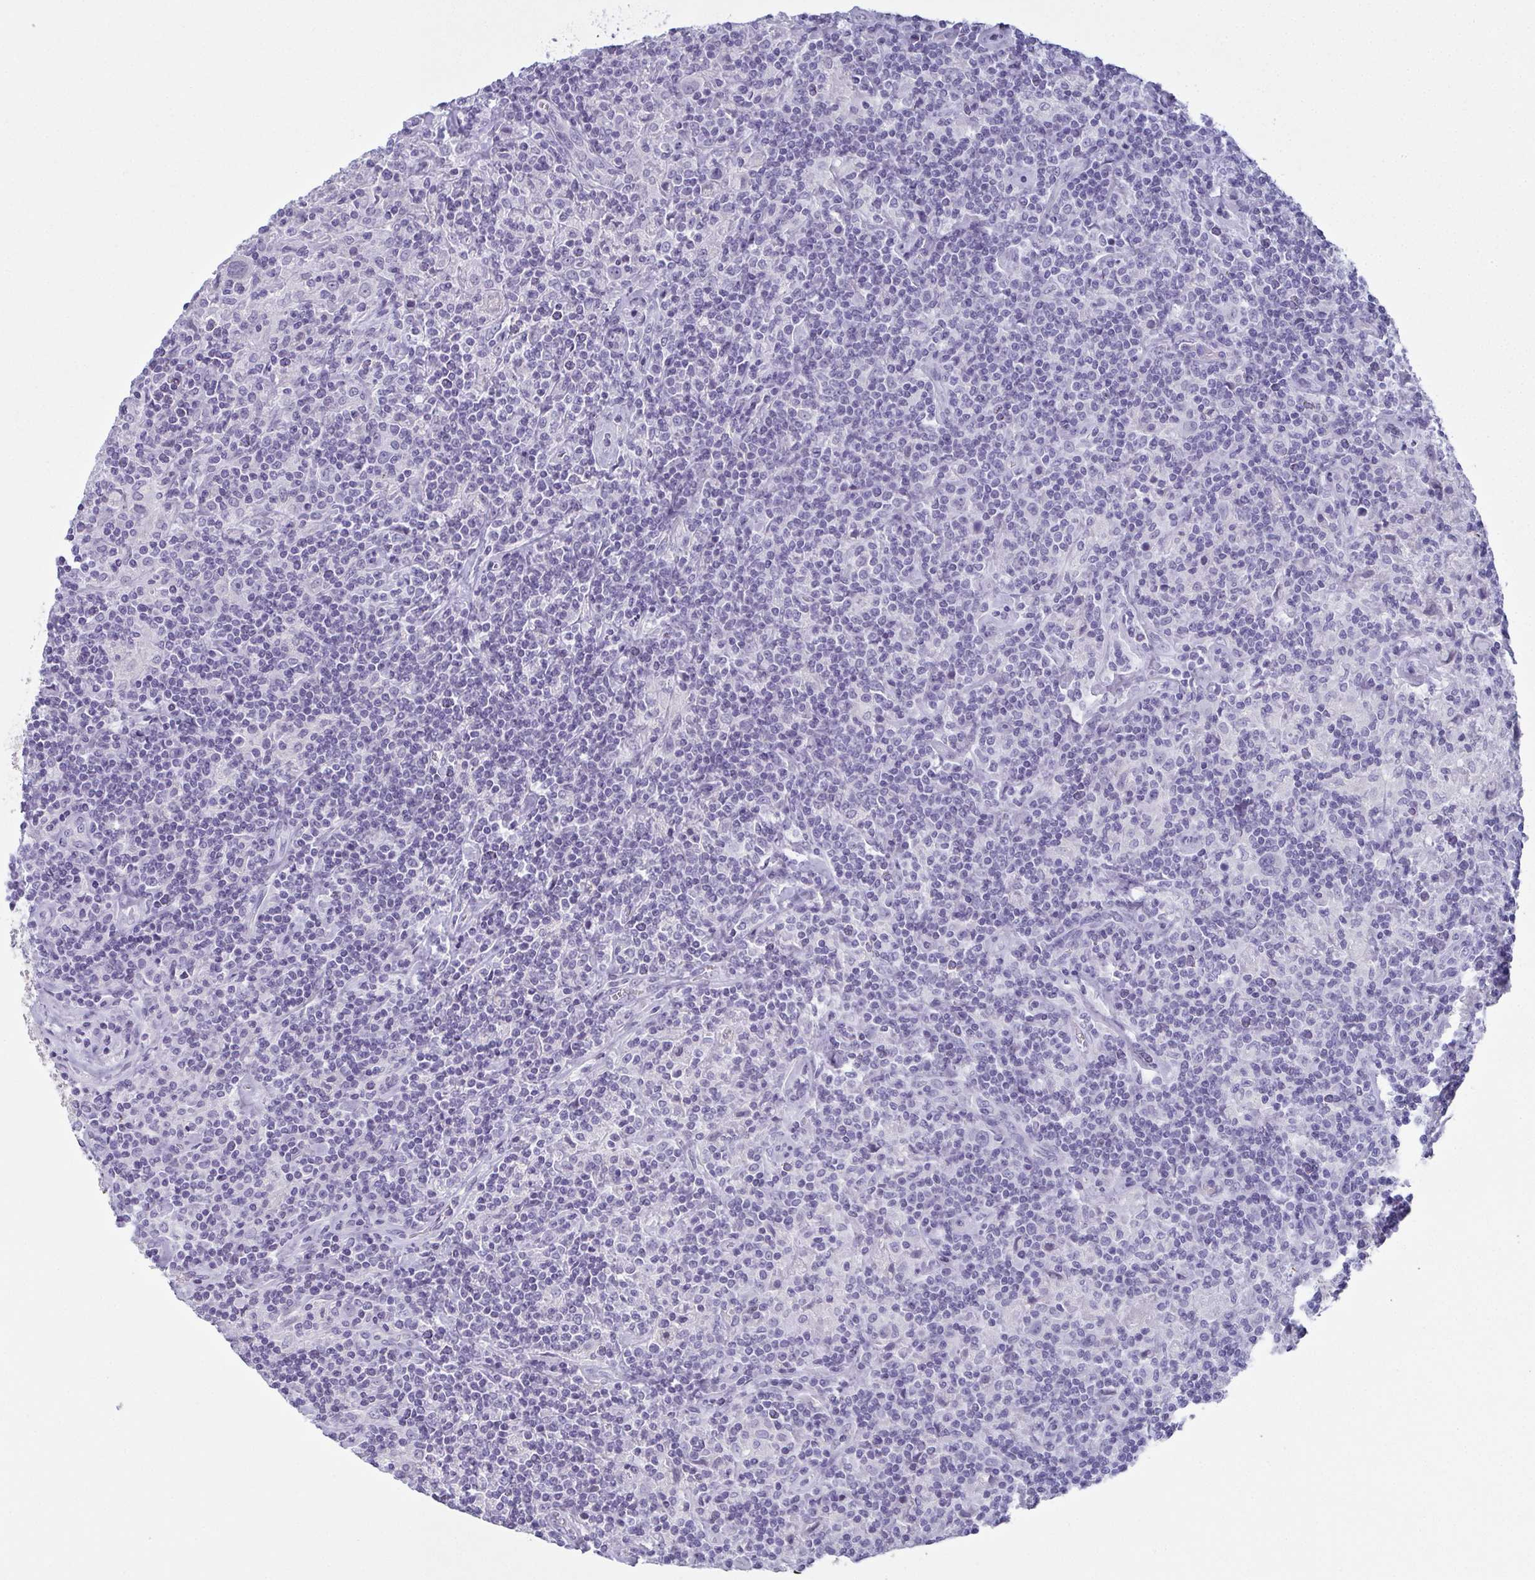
{"staining": {"intensity": "negative", "quantity": "none", "location": "none"}, "tissue": "lymphoma", "cell_type": "Tumor cells", "image_type": "cancer", "snomed": [{"axis": "morphology", "description": "Hodgkin's disease, NOS"}, {"axis": "topography", "description": "Lymph node"}], "caption": "An image of lymphoma stained for a protein reveals no brown staining in tumor cells. (DAB (3,3'-diaminobenzidine) immunohistochemistry visualized using brightfield microscopy, high magnification).", "gene": "SLC36A2", "patient": {"sex": "male", "age": 70}}